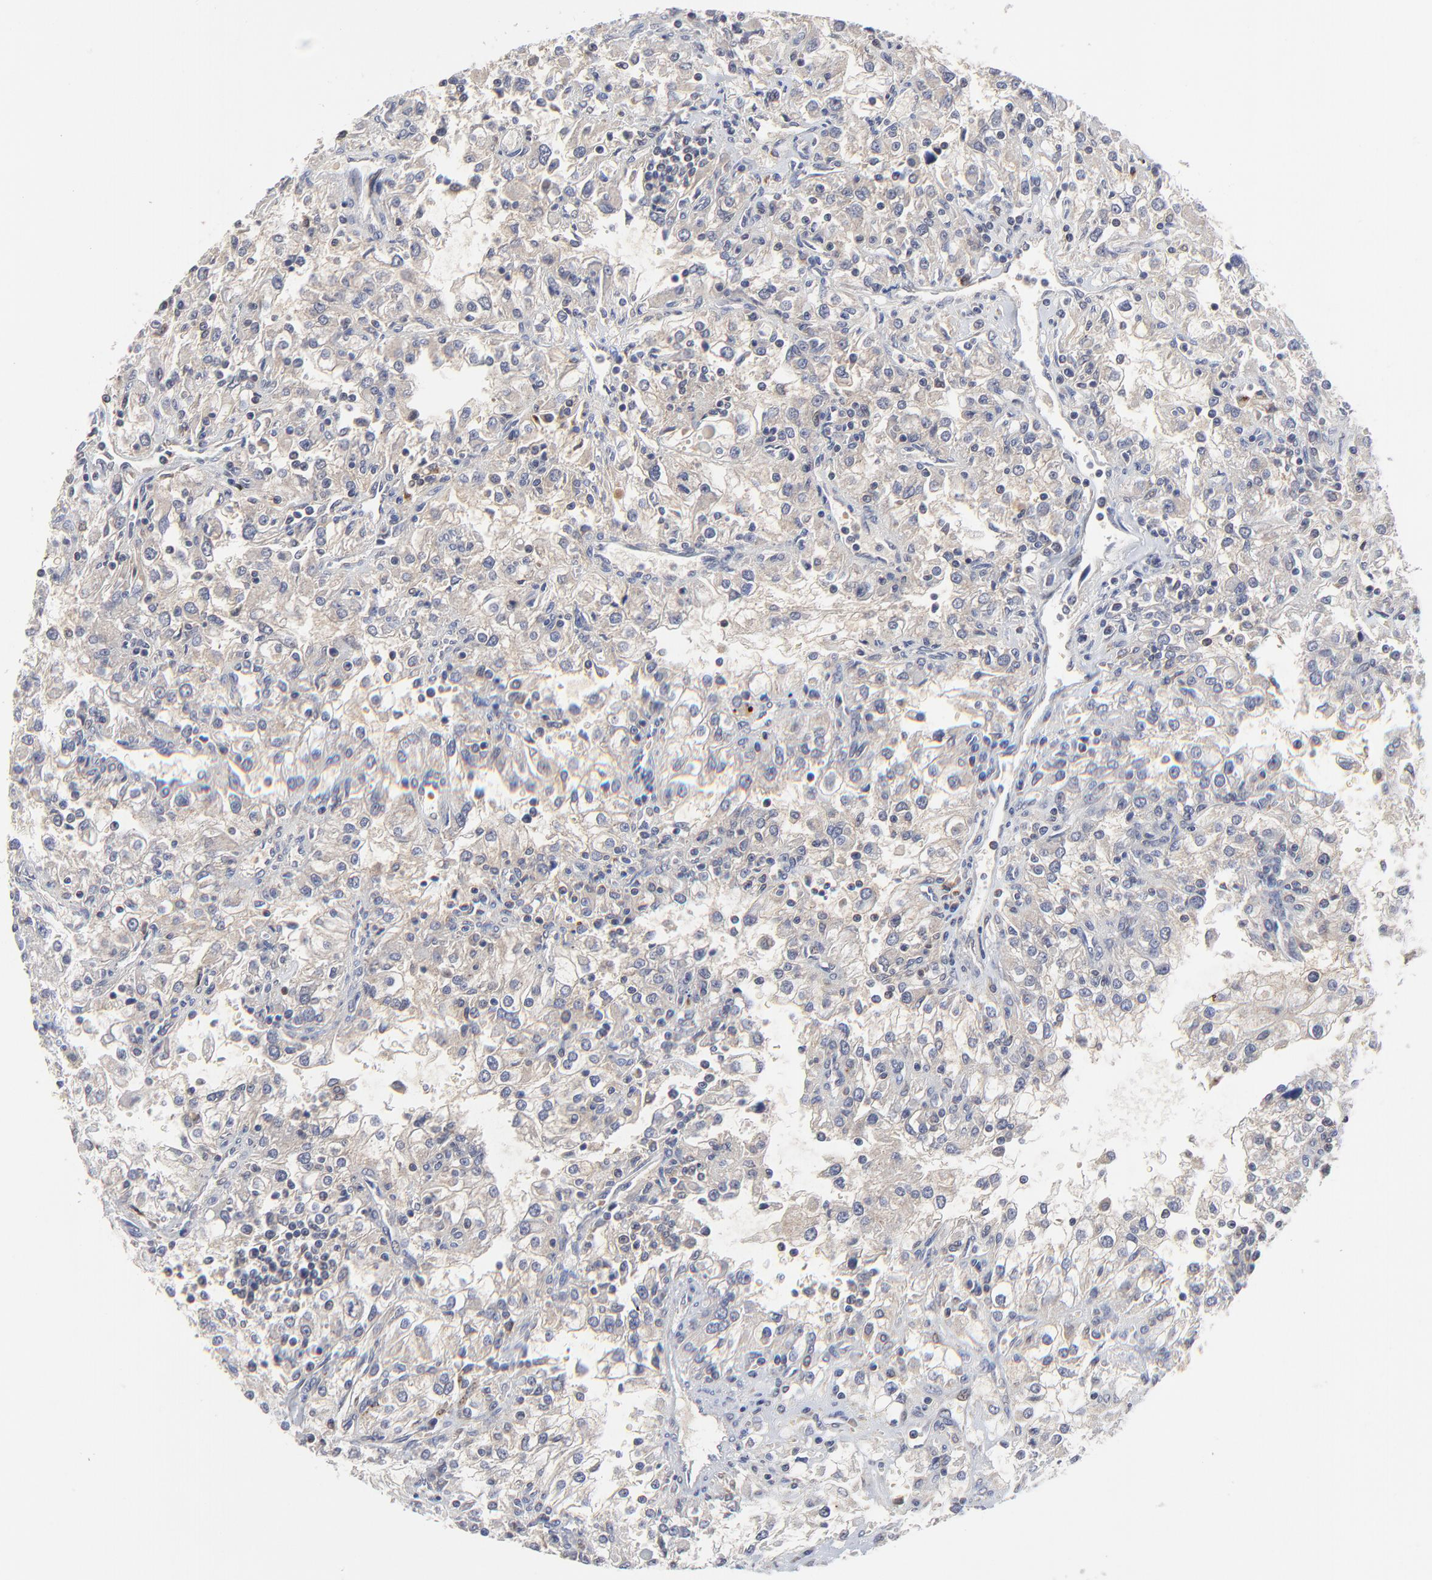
{"staining": {"intensity": "negative", "quantity": "none", "location": "none"}, "tissue": "renal cancer", "cell_type": "Tumor cells", "image_type": "cancer", "snomed": [{"axis": "morphology", "description": "Adenocarcinoma, NOS"}, {"axis": "topography", "description": "Kidney"}], "caption": "Protein analysis of adenocarcinoma (renal) demonstrates no significant staining in tumor cells. (DAB immunohistochemistry (IHC), high magnification).", "gene": "LGALS3", "patient": {"sex": "female", "age": 52}}